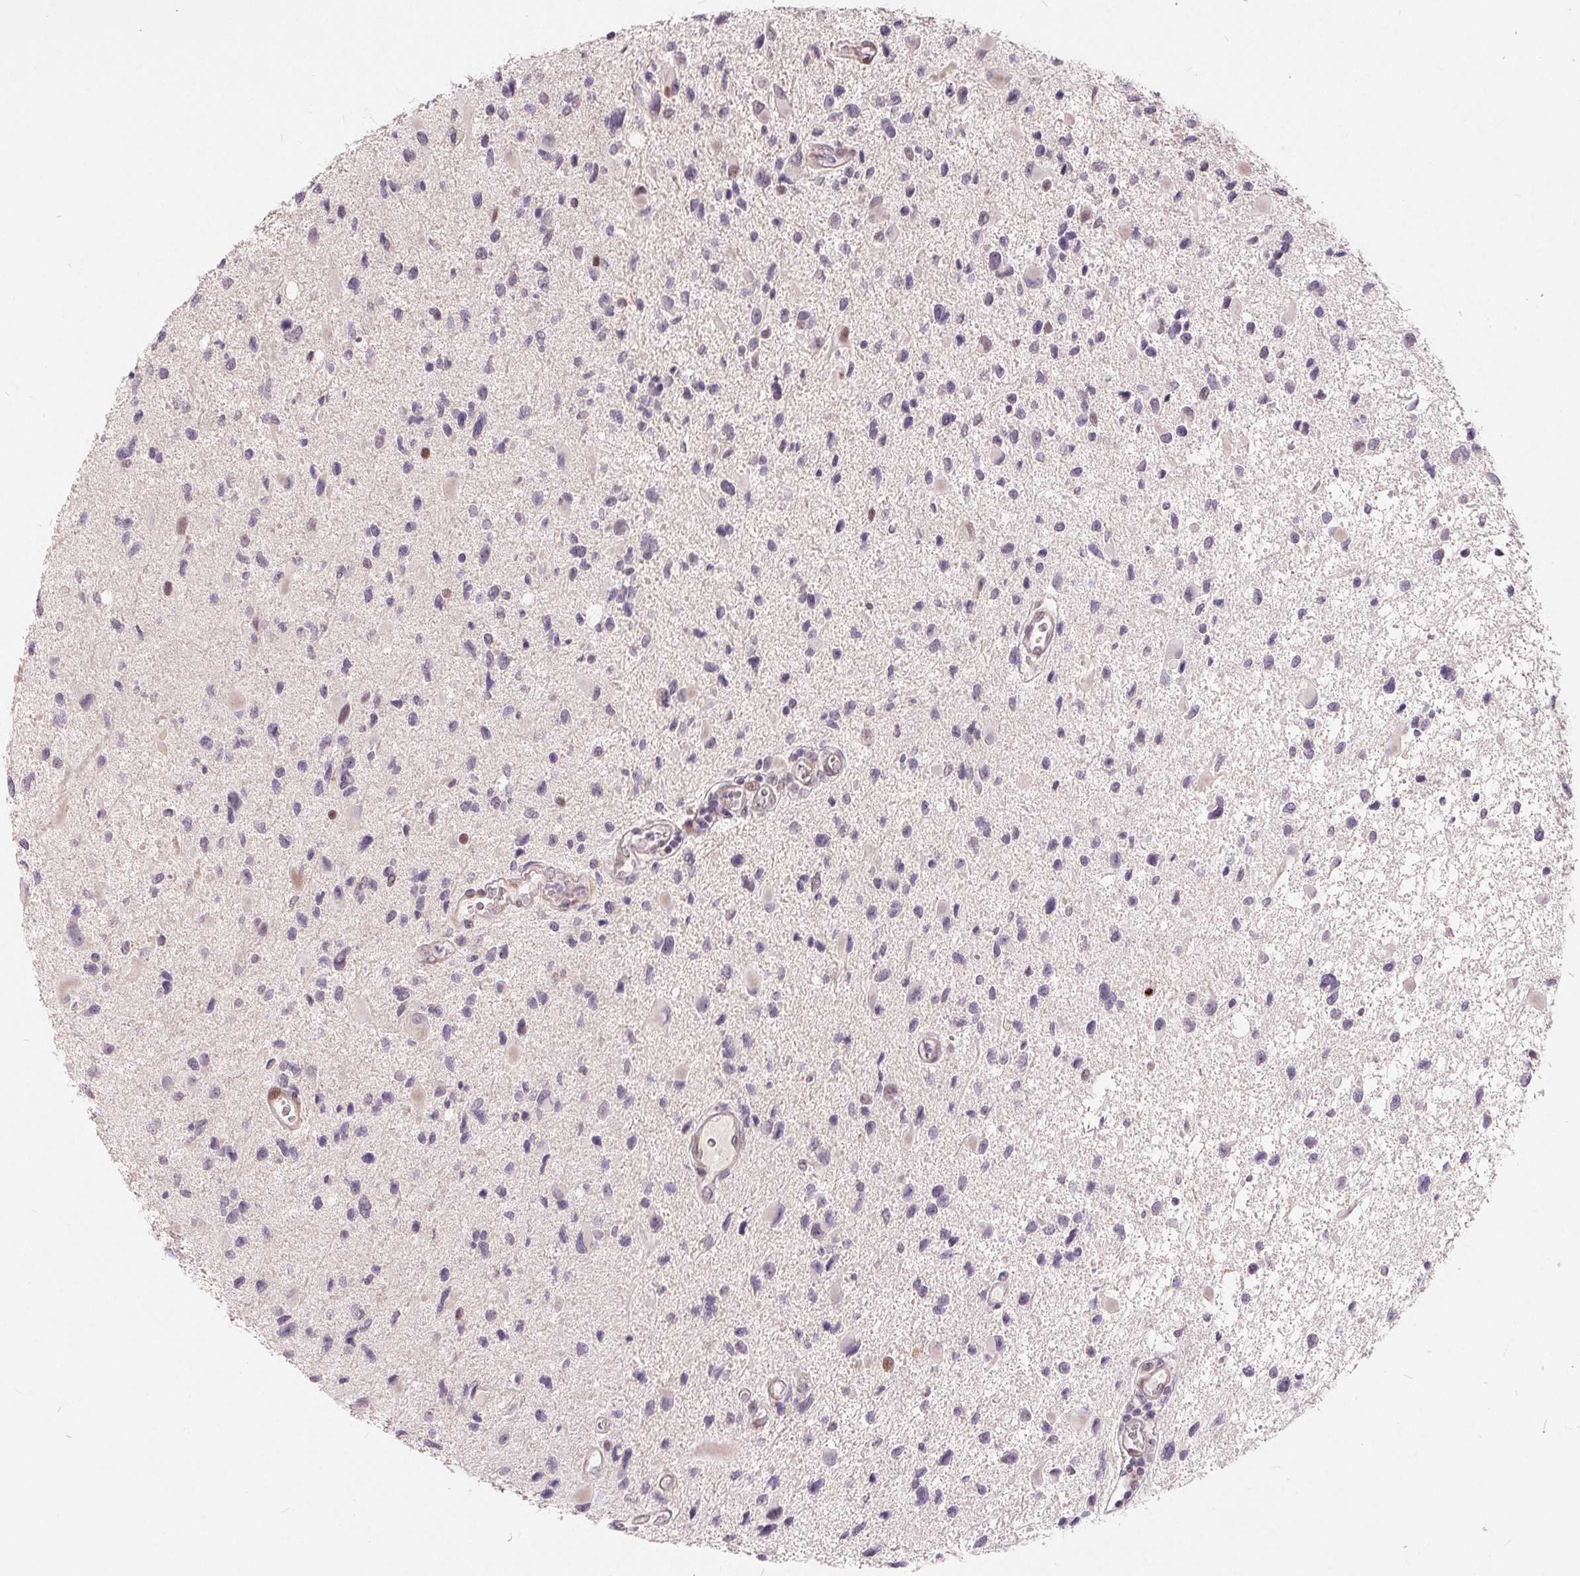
{"staining": {"intensity": "moderate", "quantity": "<25%", "location": "nuclear"}, "tissue": "glioma", "cell_type": "Tumor cells", "image_type": "cancer", "snomed": [{"axis": "morphology", "description": "Glioma, malignant, Low grade"}, {"axis": "topography", "description": "Brain"}], "caption": "Immunohistochemical staining of human malignant low-grade glioma displays low levels of moderate nuclear staining in about <25% of tumor cells. Immunohistochemistry stains the protein in brown and the nuclei are stained blue.", "gene": "NRG2", "patient": {"sex": "female", "age": 32}}